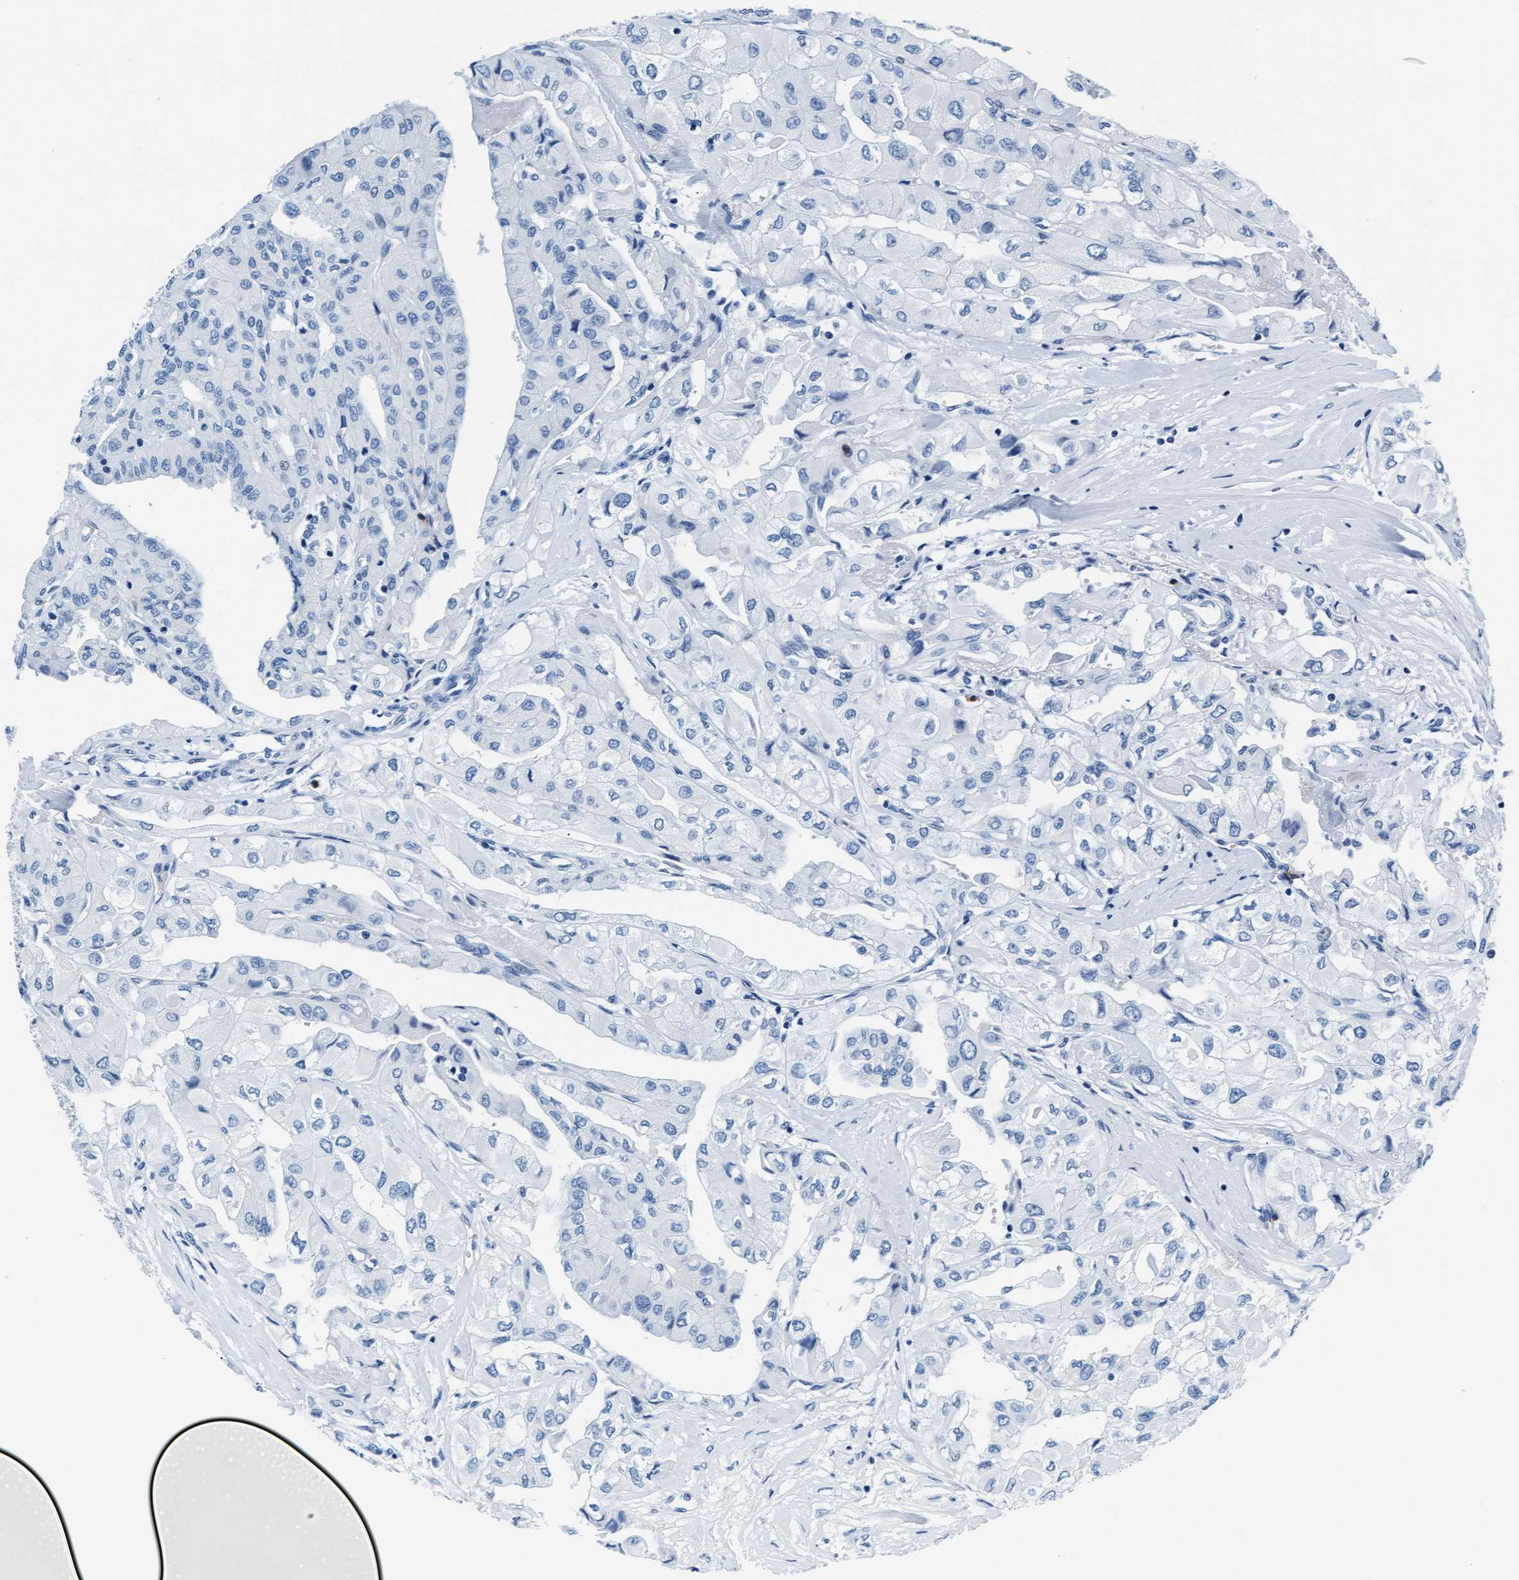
{"staining": {"intensity": "negative", "quantity": "none", "location": "none"}, "tissue": "thyroid cancer", "cell_type": "Tumor cells", "image_type": "cancer", "snomed": [{"axis": "morphology", "description": "Papillary adenocarcinoma, NOS"}, {"axis": "topography", "description": "Thyroid gland"}], "caption": "Thyroid cancer (papillary adenocarcinoma) was stained to show a protein in brown. There is no significant positivity in tumor cells.", "gene": "MMP8", "patient": {"sex": "female", "age": 59}}